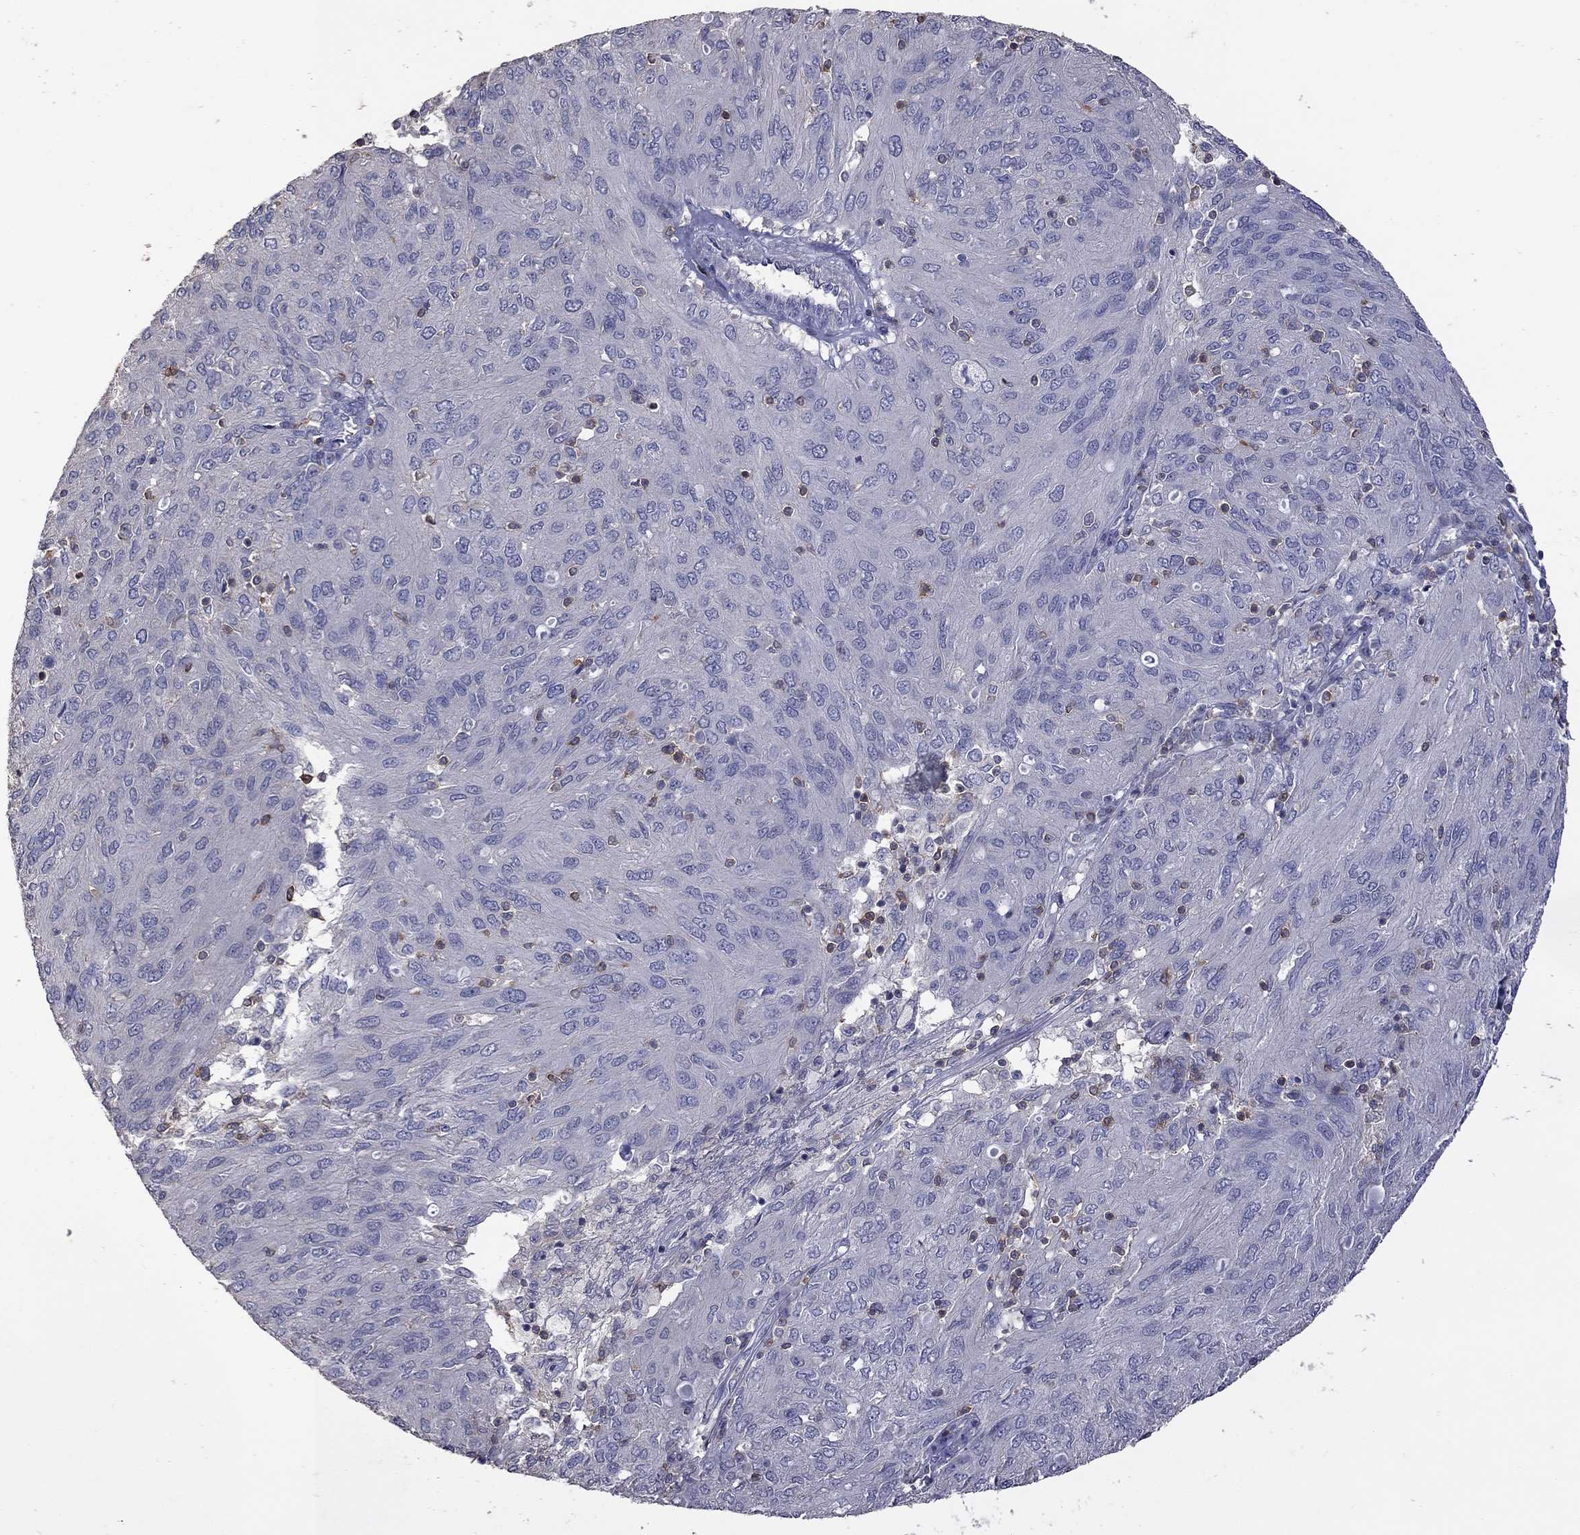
{"staining": {"intensity": "negative", "quantity": "none", "location": "none"}, "tissue": "ovarian cancer", "cell_type": "Tumor cells", "image_type": "cancer", "snomed": [{"axis": "morphology", "description": "Carcinoma, endometroid"}, {"axis": "topography", "description": "Ovary"}], "caption": "Tumor cells show no significant protein positivity in ovarian cancer (endometroid carcinoma).", "gene": "IPCEF1", "patient": {"sex": "female", "age": 50}}